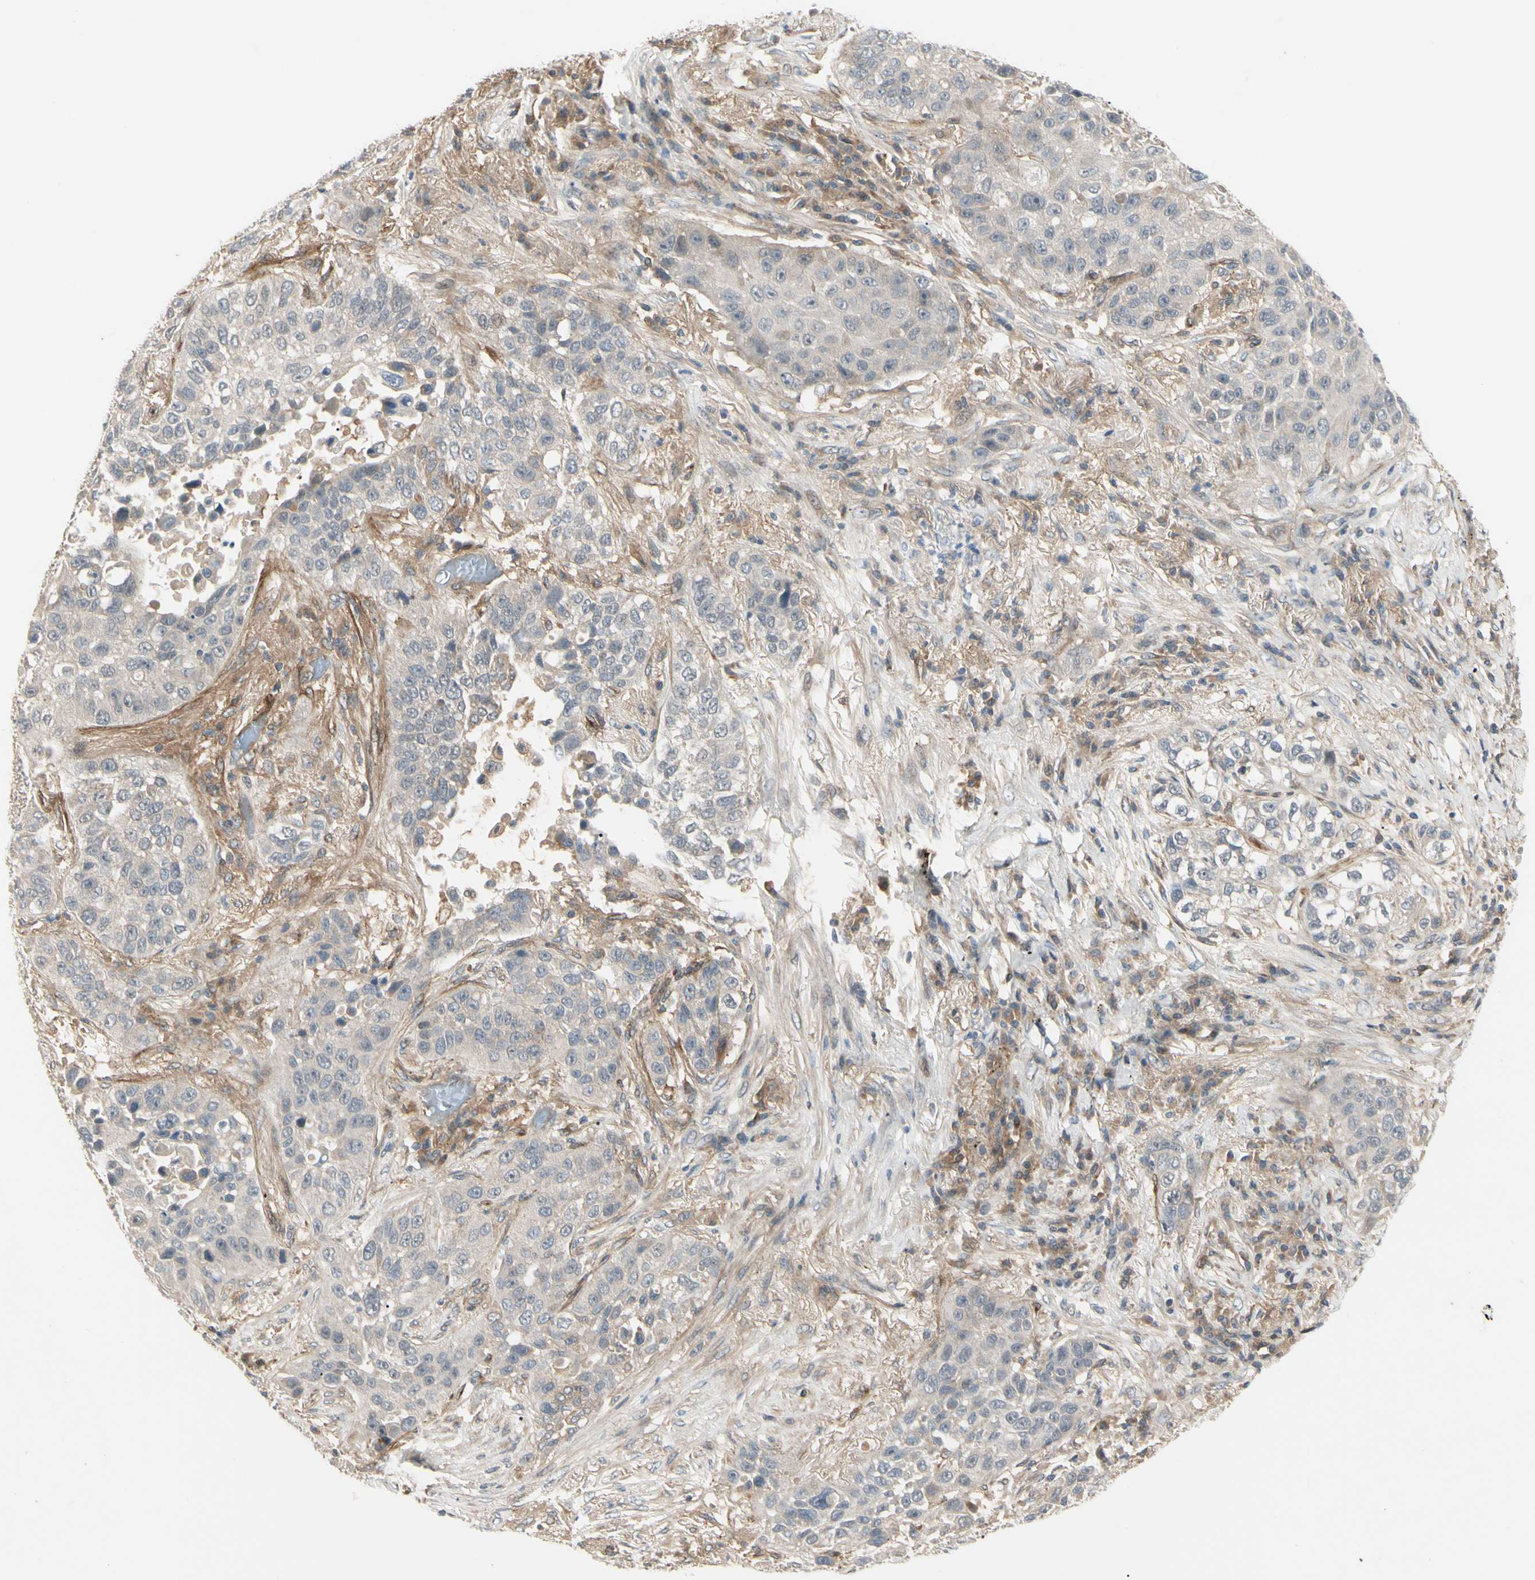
{"staining": {"intensity": "weak", "quantity": ">75%", "location": "cytoplasmic/membranous"}, "tissue": "lung cancer", "cell_type": "Tumor cells", "image_type": "cancer", "snomed": [{"axis": "morphology", "description": "Squamous cell carcinoma, NOS"}, {"axis": "topography", "description": "Lung"}], "caption": "Brown immunohistochemical staining in human lung squamous cell carcinoma displays weak cytoplasmic/membranous staining in approximately >75% of tumor cells.", "gene": "F2R", "patient": {"sex": "male", "age": 57}}